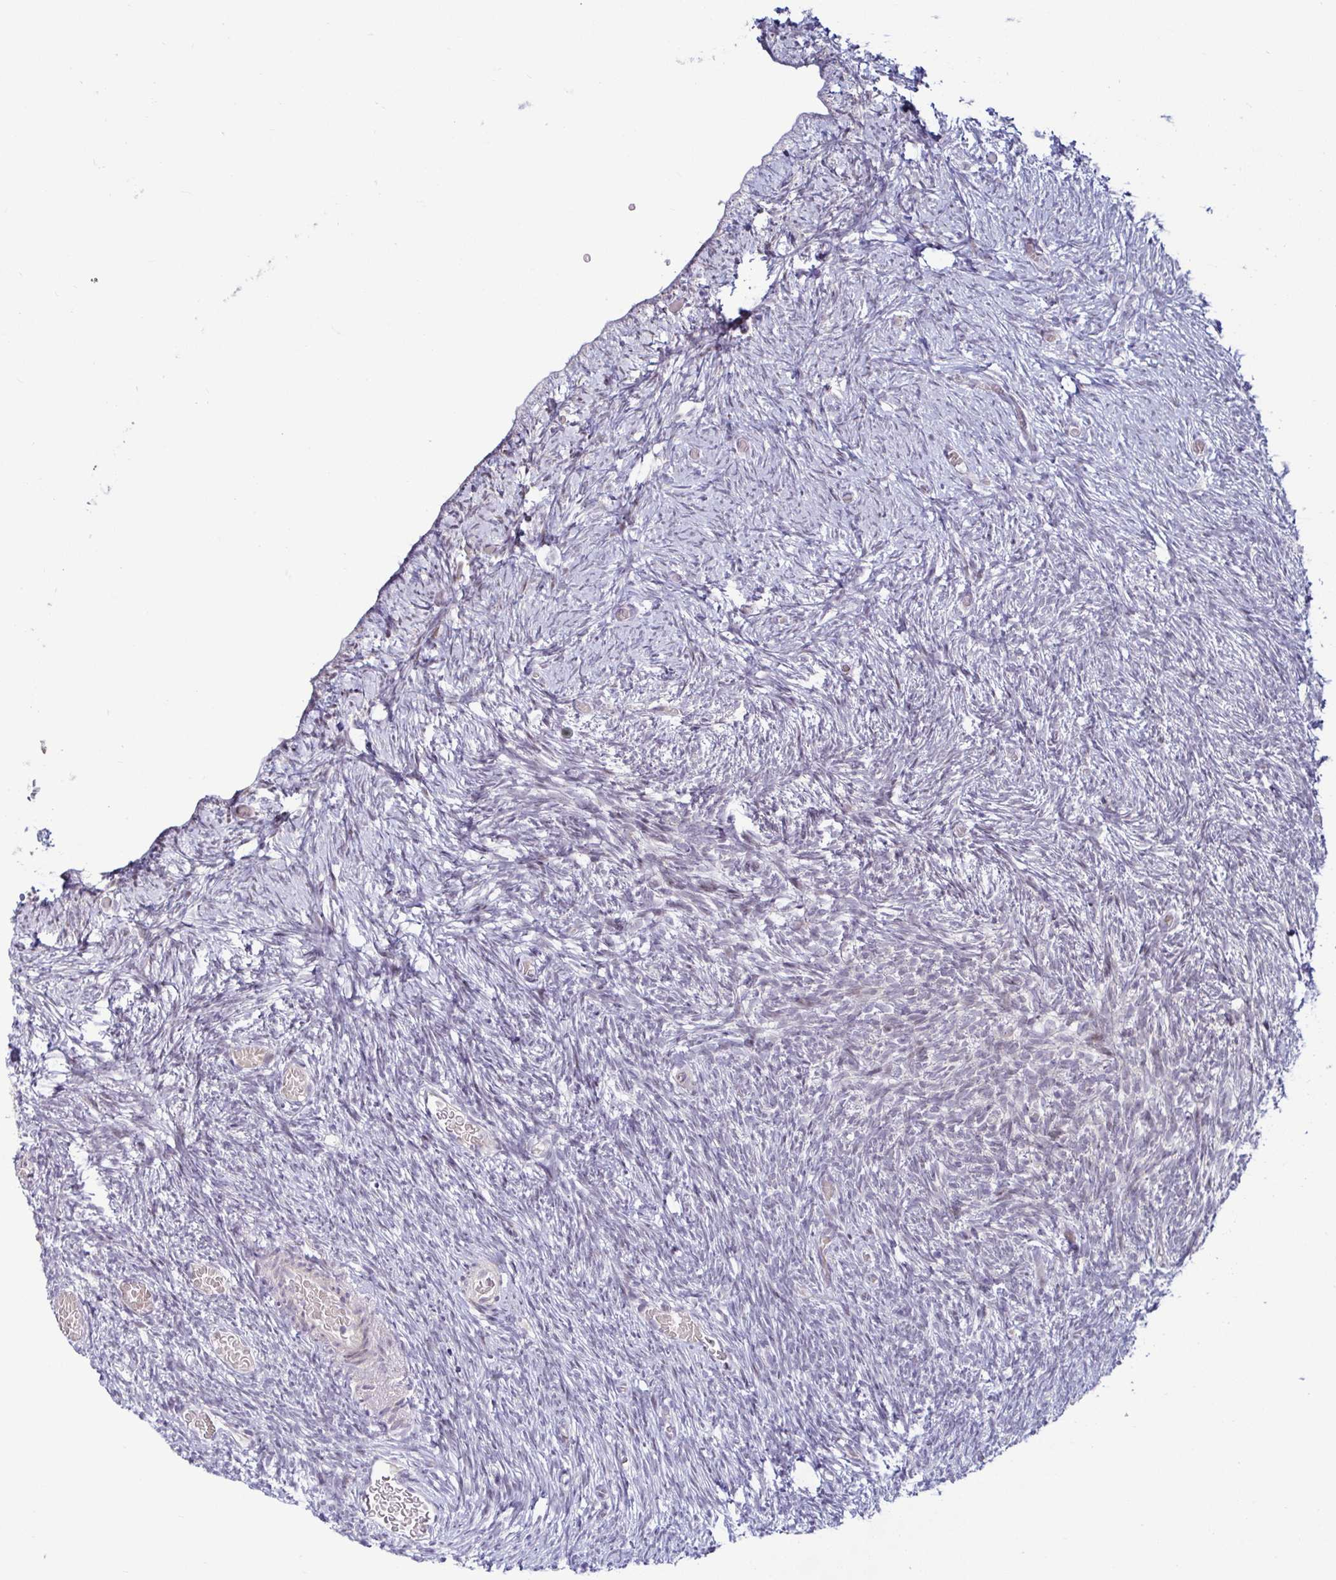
{"staining": {"intensity": "negative", "quantity": "none", "location": "none"}, "tissue": "ovary", "cell_type": "Ovarian stroma cells", "image_type": "normal", "snomed": [{"axis": "morphology", "description": "Normal tissue, NOS"}, {"axis": "topography", "description": "Ovary"}], "caption": "Ovarian stroma cells are negative for brown protein staining in benign ovary. (Brightfield microscopy of DAB immunohistochemistry (IHC) at high magnification).", "gene": "DZIP1", "patient": {"sex": "female", "age": 39}}